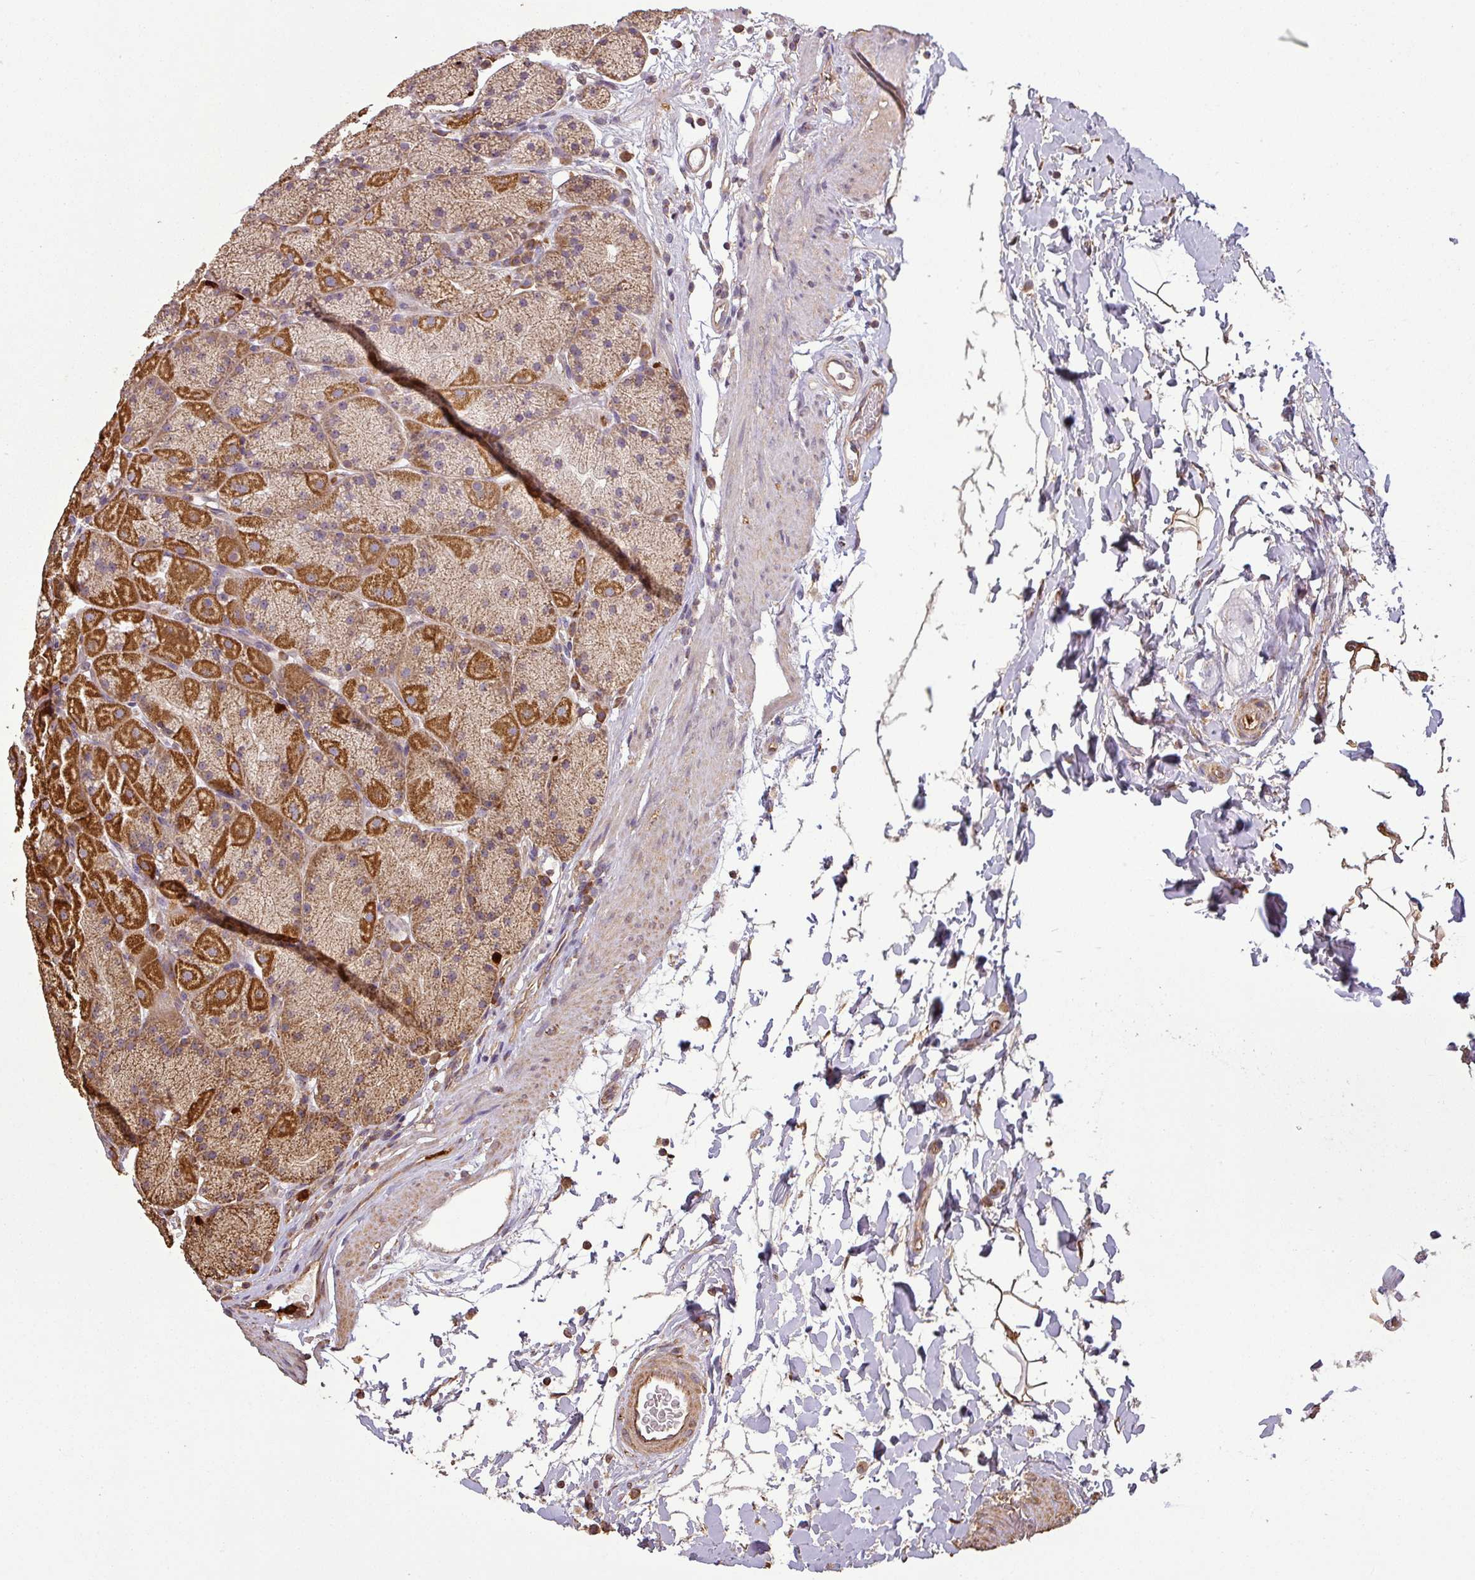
{"staining": {"intensity": "strong", "quantity": ">75%", "location": "cytoplasmic/membranous"}, "tissue": "stomach", "cell_type": "Glandular cells", "image_type": "normal", "snomed": [{"axis": "morphology", "description": "Normal tissue, NOS"}, {"axis": "topography", "description": "Stomach, upper"}, {"axis": "topography", "description": "Stomach, lower"}], "caption": "Stomach stained with immunohistochemistry exhibits strong cytoplasmic/membranous staining in approximately >75% of glandular cells.", "gene": "PLEKHM1", "patient": {"sex": "male", "age": 67}}